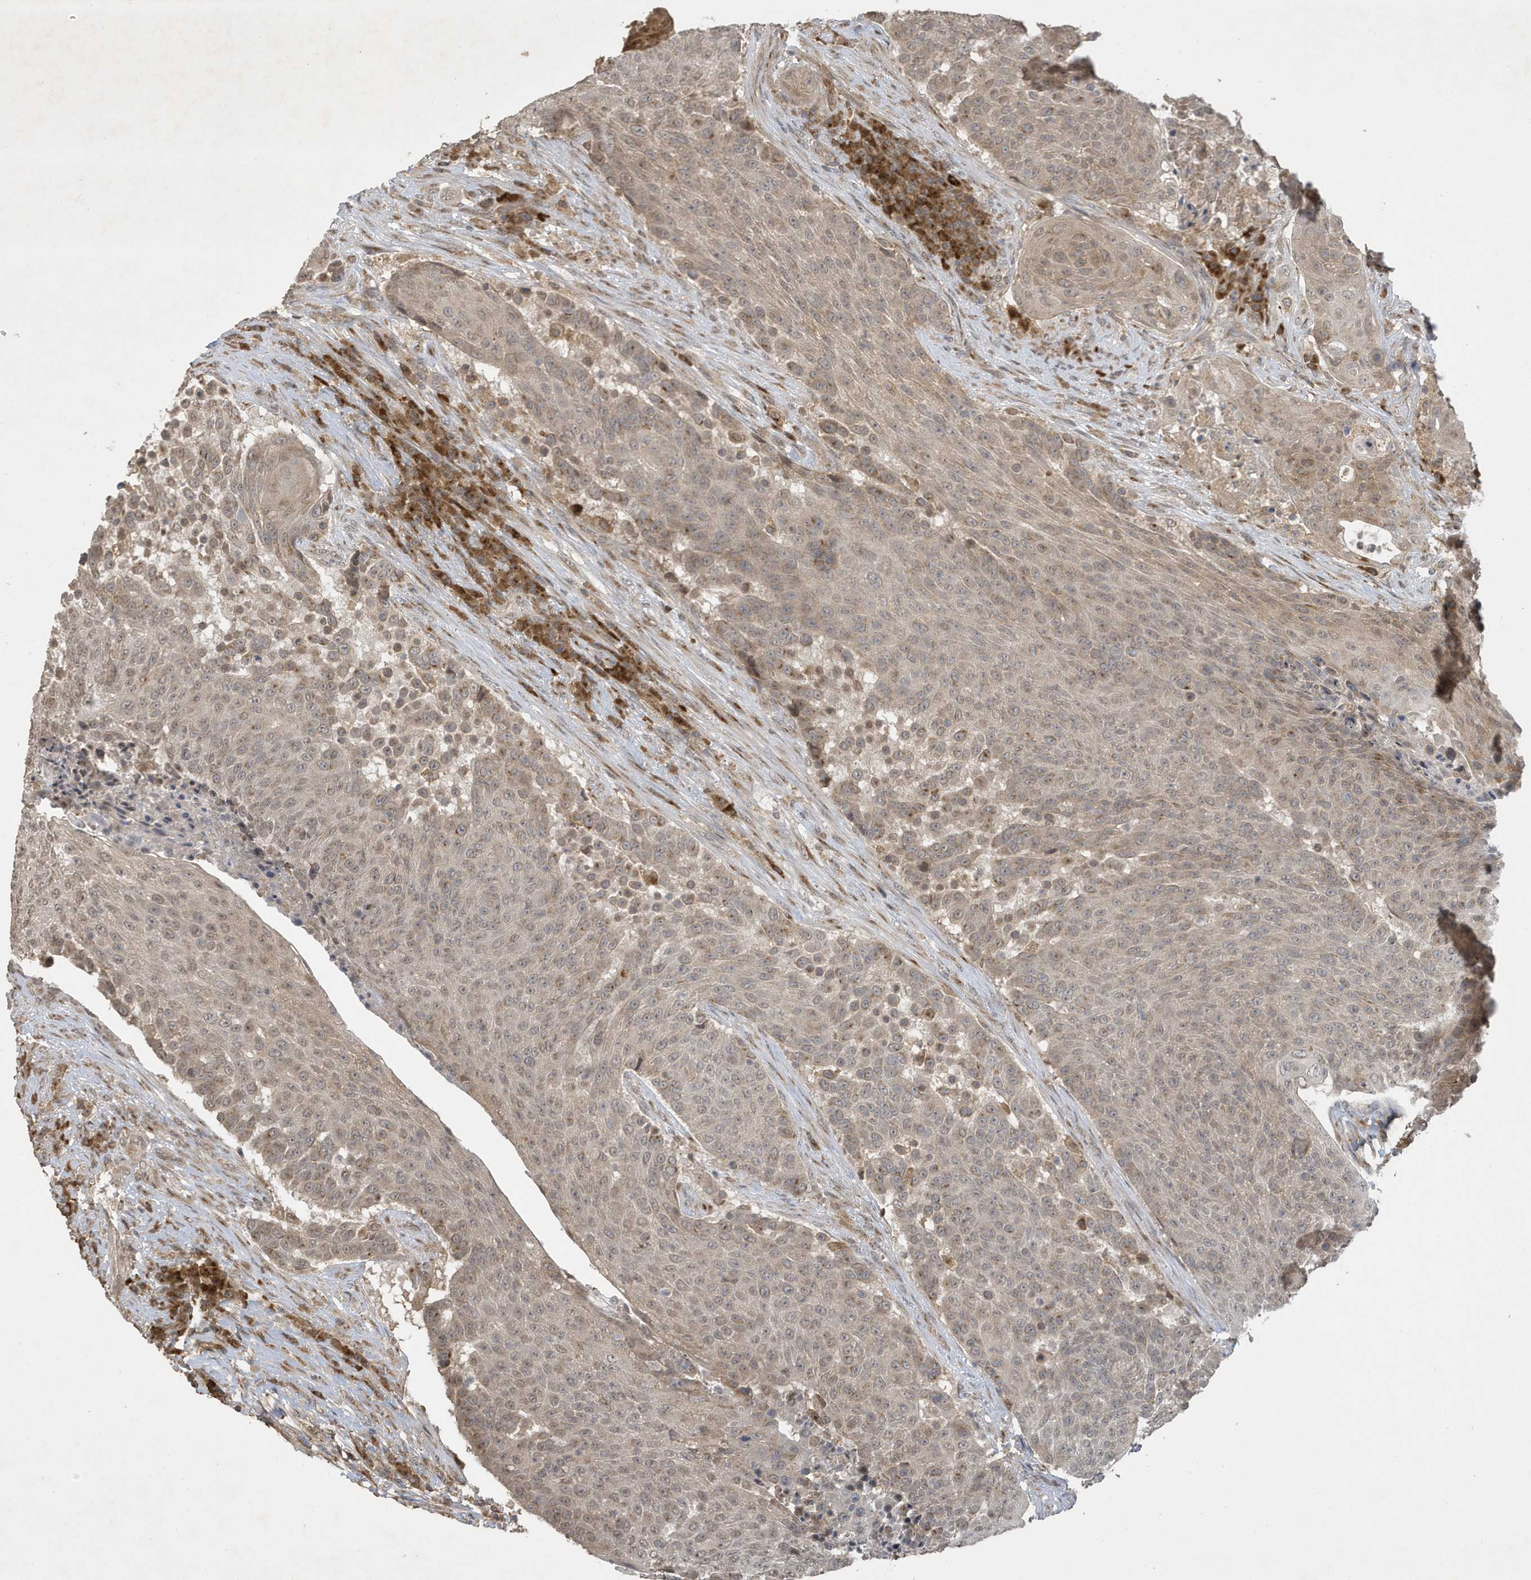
{"staining": {"intensity": "weak", "quantity": ">75%", "location": "cytoplasmic/membranous,nuclear"}, "tissue": "urothelial cancer", "cell_type": "Tumor cells", "image_type": "cancer", "snomed": [{"axis": "morphology", "description": "Urothelial carcinoma, High grade"}, {"axis": "topography", "description": "Urinary bladder"}], "caption": "Brown immunohistochemical staining in urothelial carcinoma (high-grade) demonstrates weak cytoplasmic/membranous and nuclear staining in about >75% of tumor cells.", "gene": "STX10", "patient": {"sex": "female", "age": 63}}